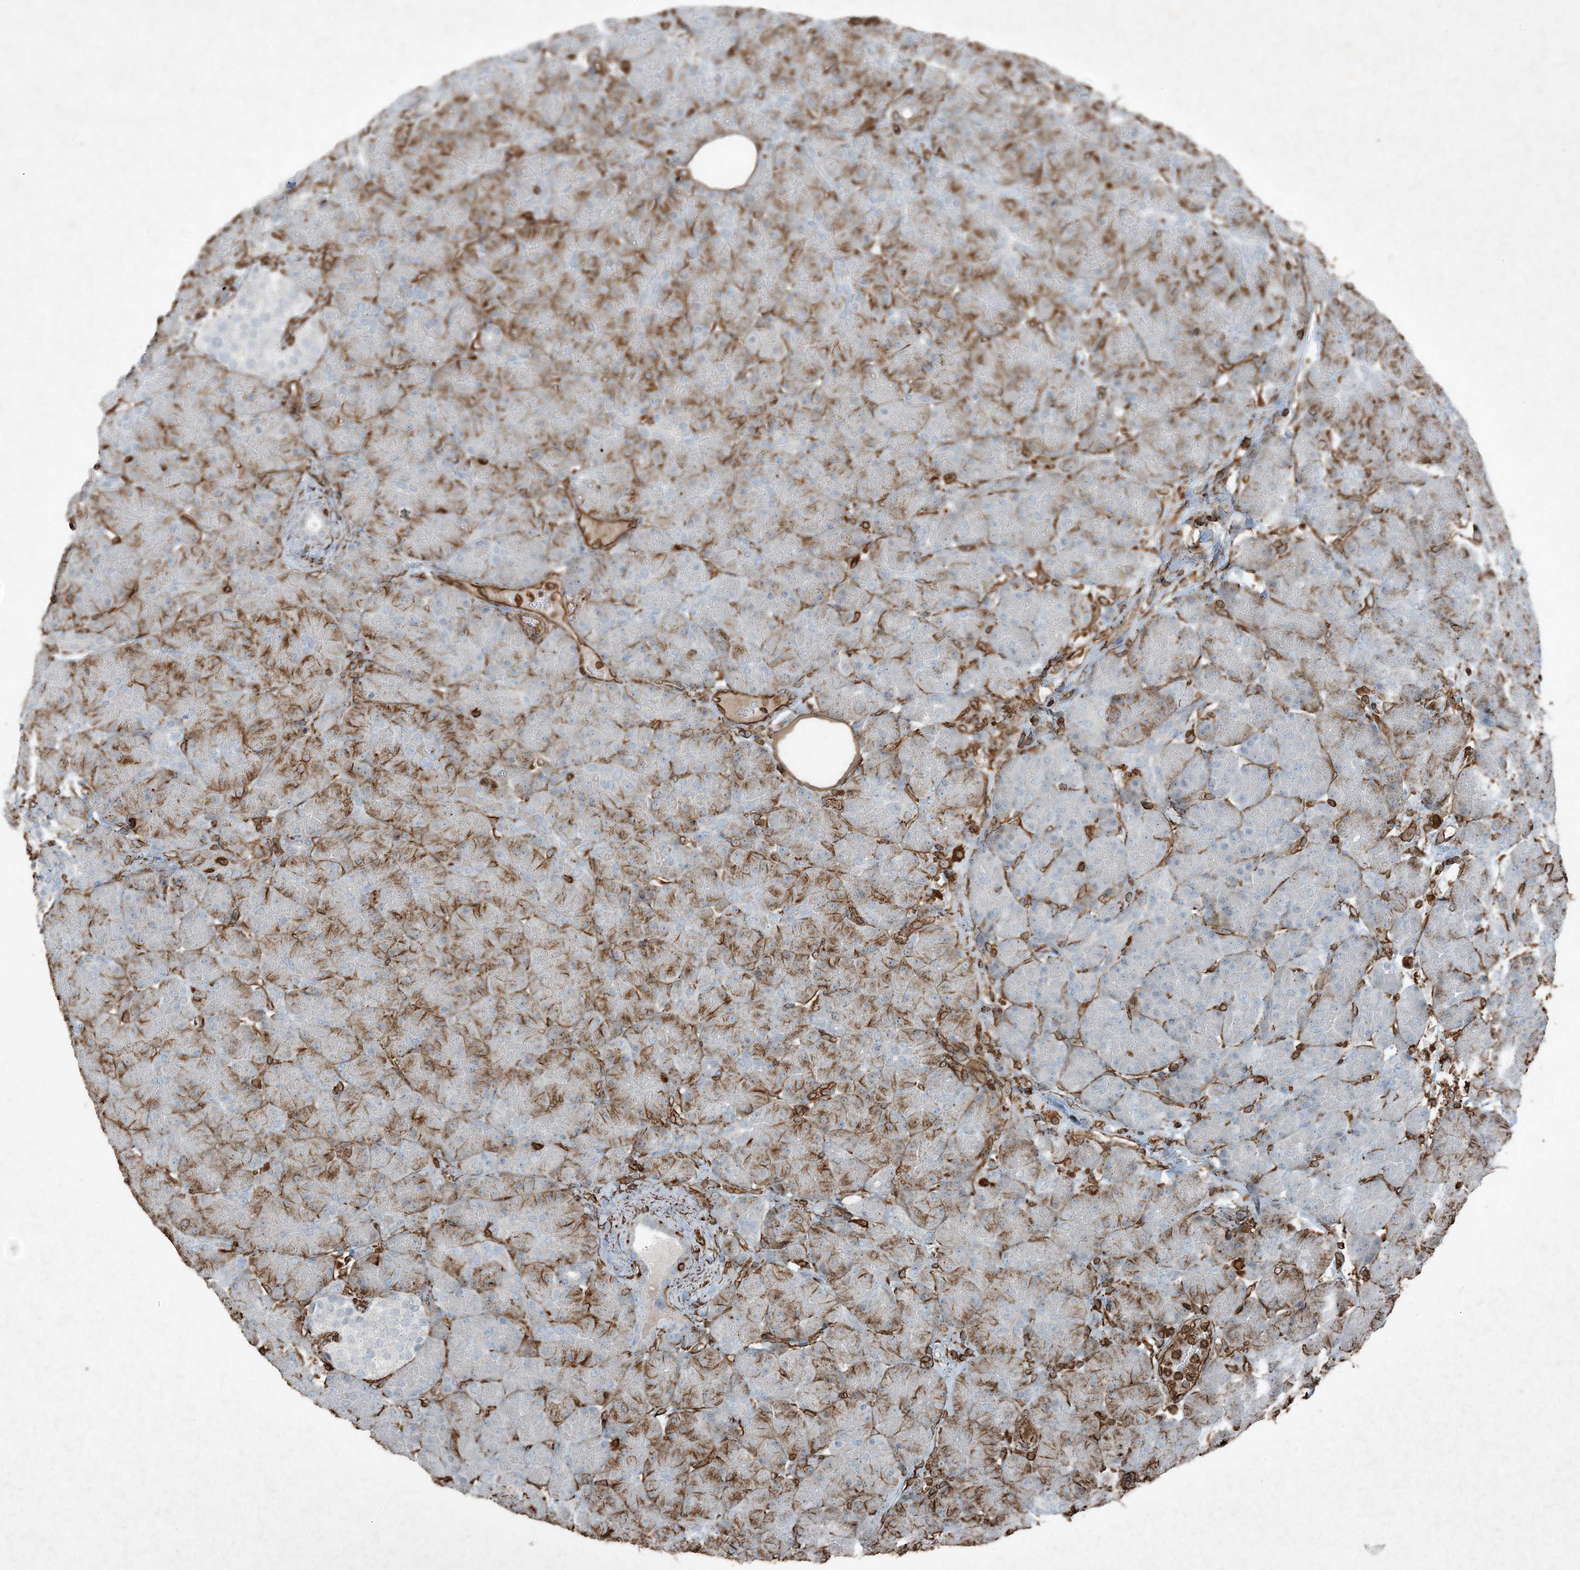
{"staining": {"intensity": "moderate", "quantity": "25%-75%", "location": "cytoplasmic/membranous"}, "tissue": "pancreas", "cell_type": "Exocrine glandular cells", "image_type": "normal", "snomed": [{"axis": "morphology", "description": "Normal tissue, NOS"}, {"axis": "topography", "description": "Pancreas"}], "caption": "Exocrine glandular cells exhibit moderate cytoplasmic/membranous positivity in approximately 25%-75% of cells in normal pancreas.", "gene": "RYK", "patient": {"sex": "male", "age": 66}}